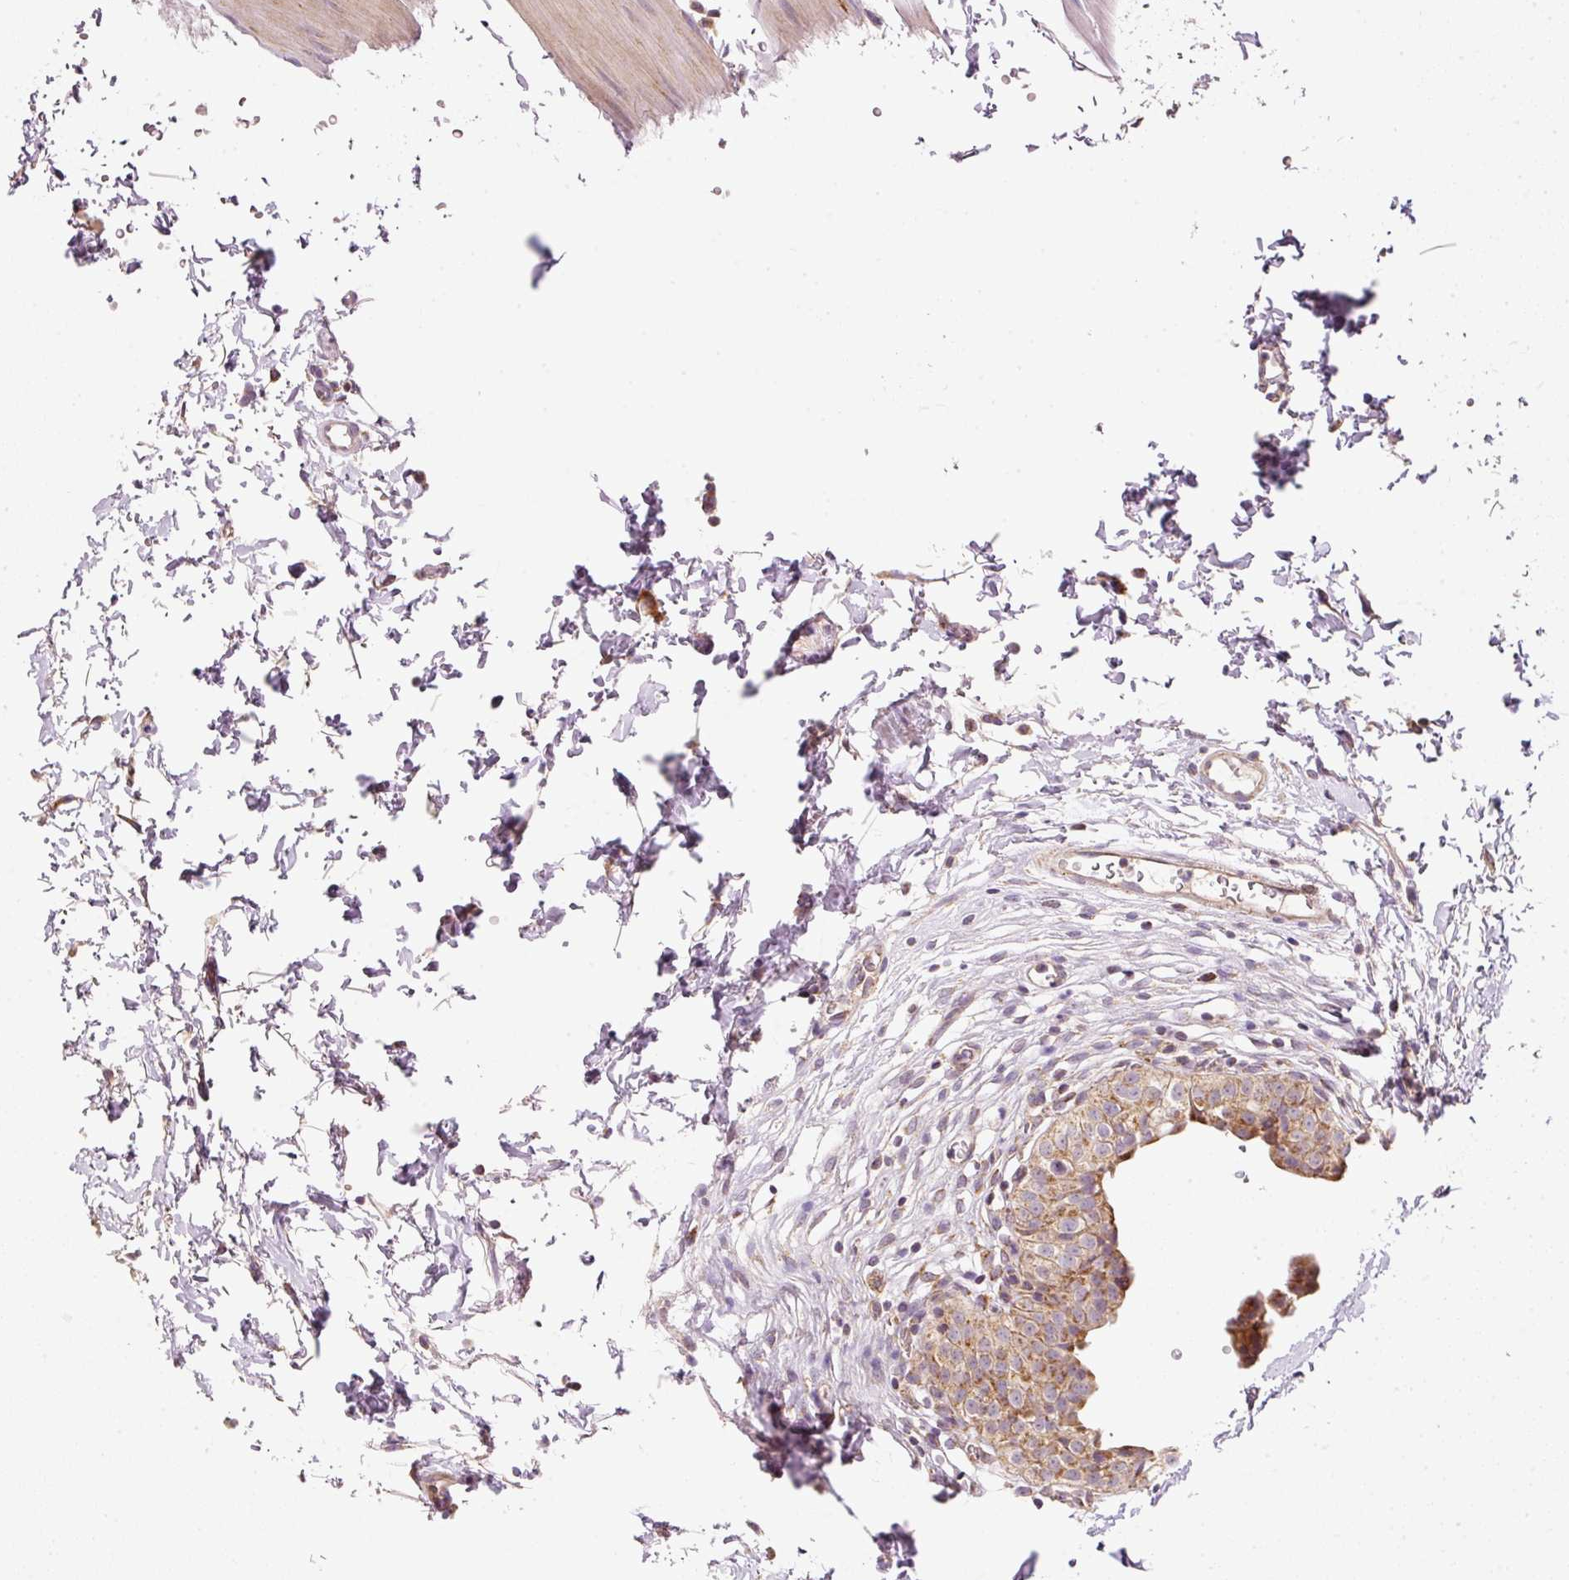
{"staining": {"intensity": "moderate", "quantity": ">75%", "location": "cytoplasmic/membranous"}, "tissue": "urinary bladder", "cell_type": "Urothelial cells", "image_type": "normal", "snomed": [{"axis": "morphology", "description": "Normal tissue, NOS"}, {"axis": "topography", "description": "Urinary bladder"}, {"axis": "topography", "description": "Peripheral nerve tissue"}], "caption": "A micrograph showing moderate cytoplasmic/membranous staining in about >75% of urothelial cells in unremarkable urinary bladder, as visualized by brown immunohistochemical staining.", "gene": "FAM78B", "patient": {"sex": "male", "age": 55}}